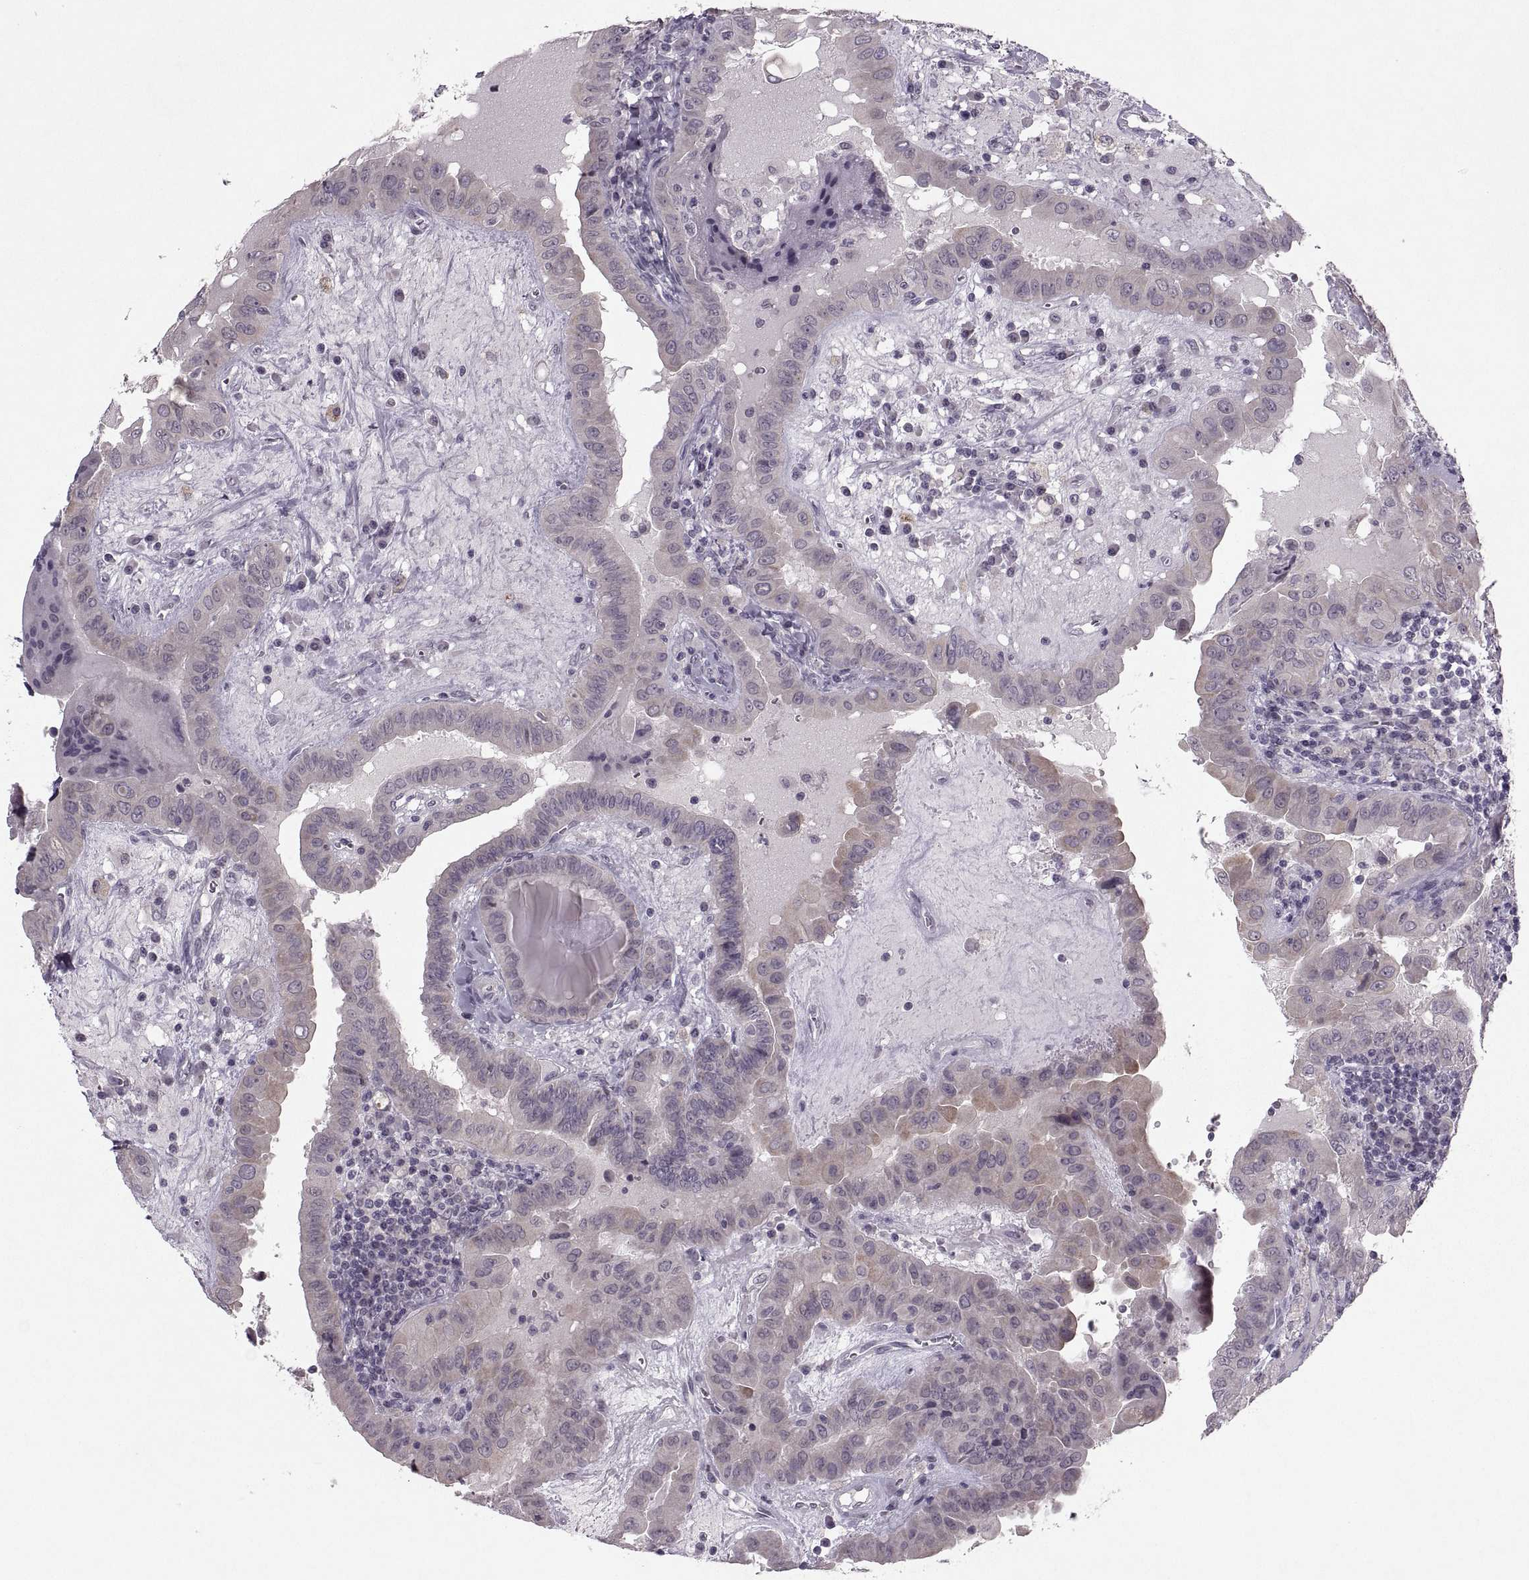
{"staining": {"intensity": "weak", "quantity": "<25%", "location": "cytoplasmic/membranous"}, "tissue": "thyroid cancer", "cell_type": "Tumor cells", "image_type": "cancer", "snomed": [{"axis": "morphology", "description": "Papillary adenocarcinoma, NOS"}, {"axis": "topography", "description": "Thyroid gland"}], "caption": "Photomicrograph shows no protein expression in tumor cells of thyroid cancer tissue.", "gene": "MGAT4D", "patient": {"sex": "female", "age": 37}}